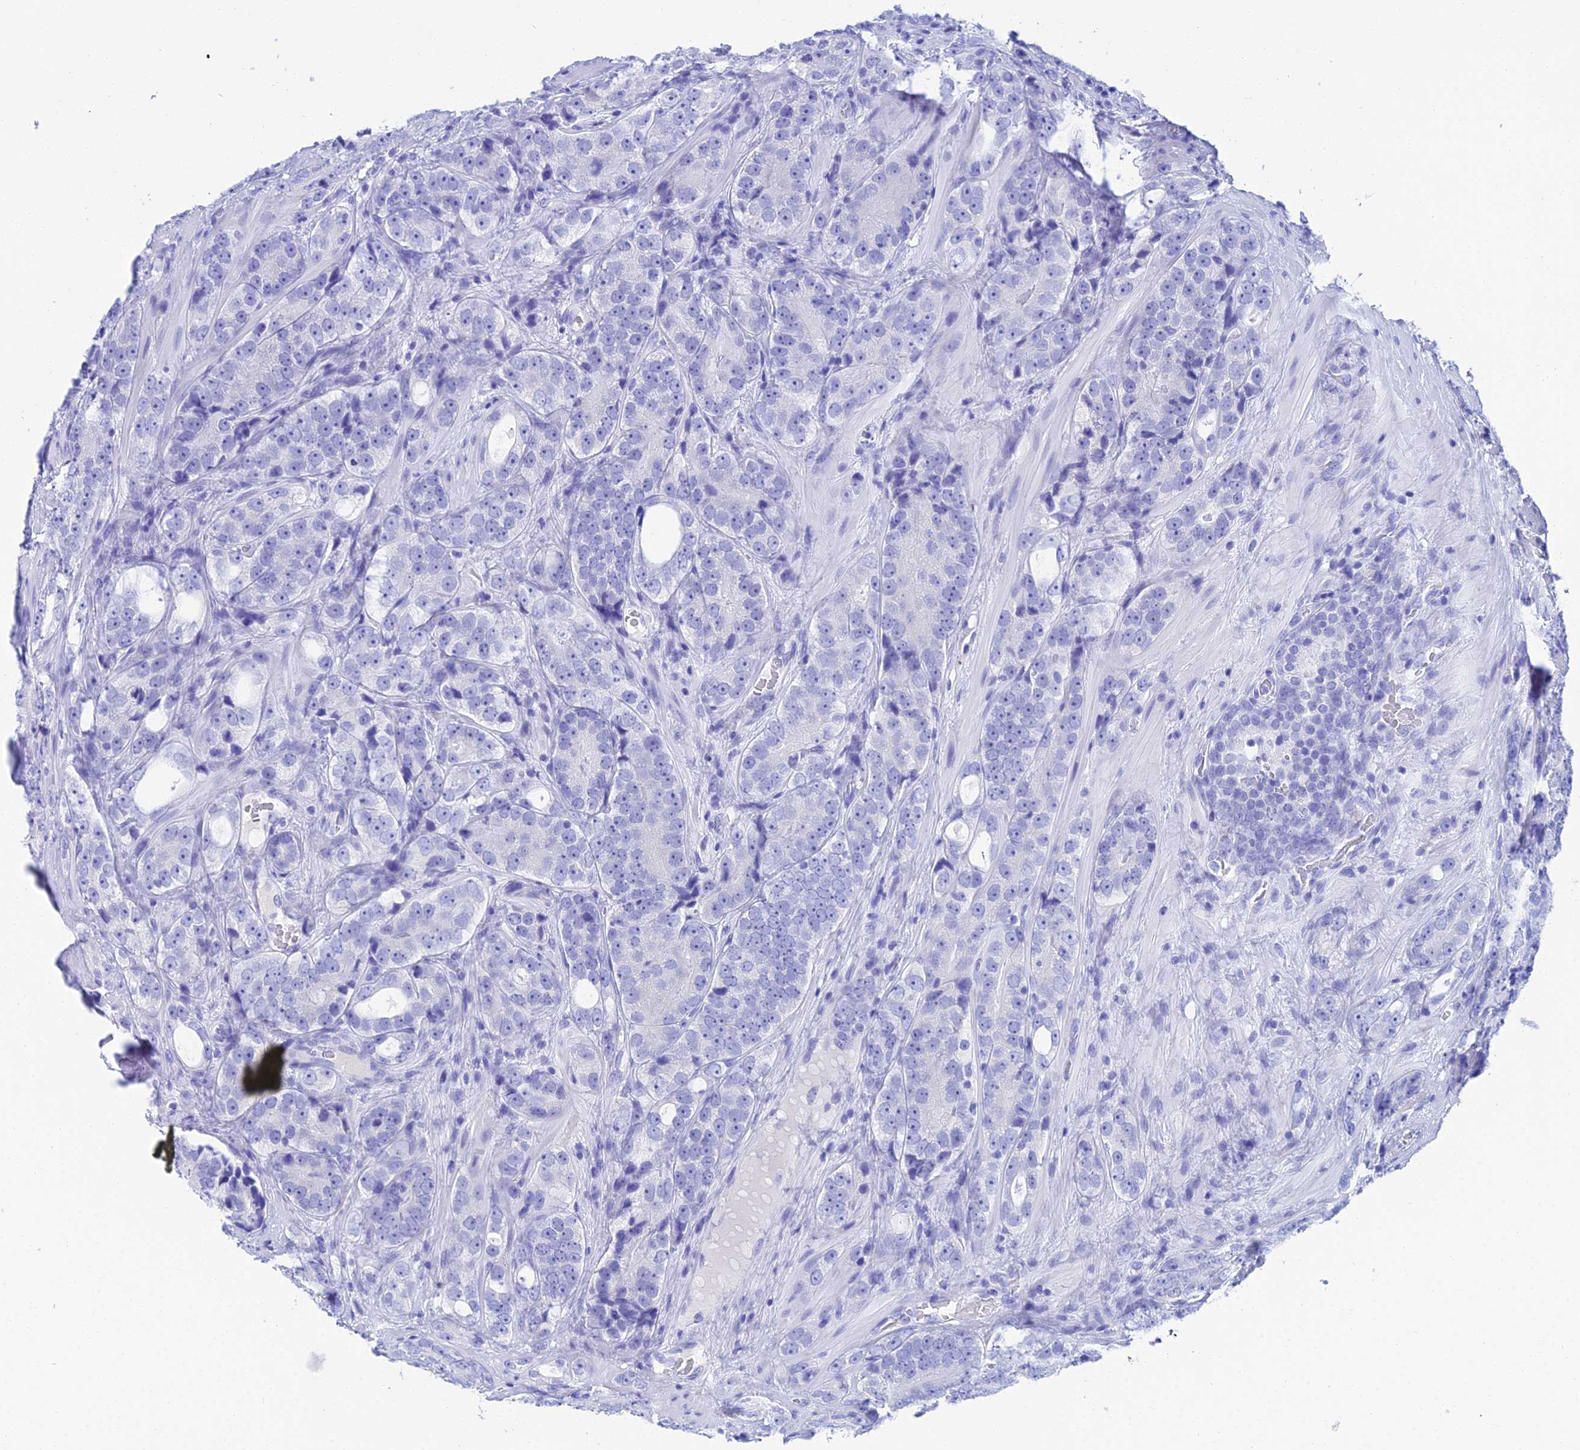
{"staining": {"intensity": "negative", "quantity": "none", "location": "none"}, "tissue": "prostate cancer", "cell_type": "Tumor cells", "image_type": "cancer", "snomed": [{"axis": "morphology", "description": "Adenocarcinoma, High grade"}, {"axis": "topography", "description": "Prostate"}], "caption": "There is no significant positivity in tumor cells of prostate high-grade adenocarcinoma.", "gene": "REG1A", "patient": {"sex": "male", "age": 56}}